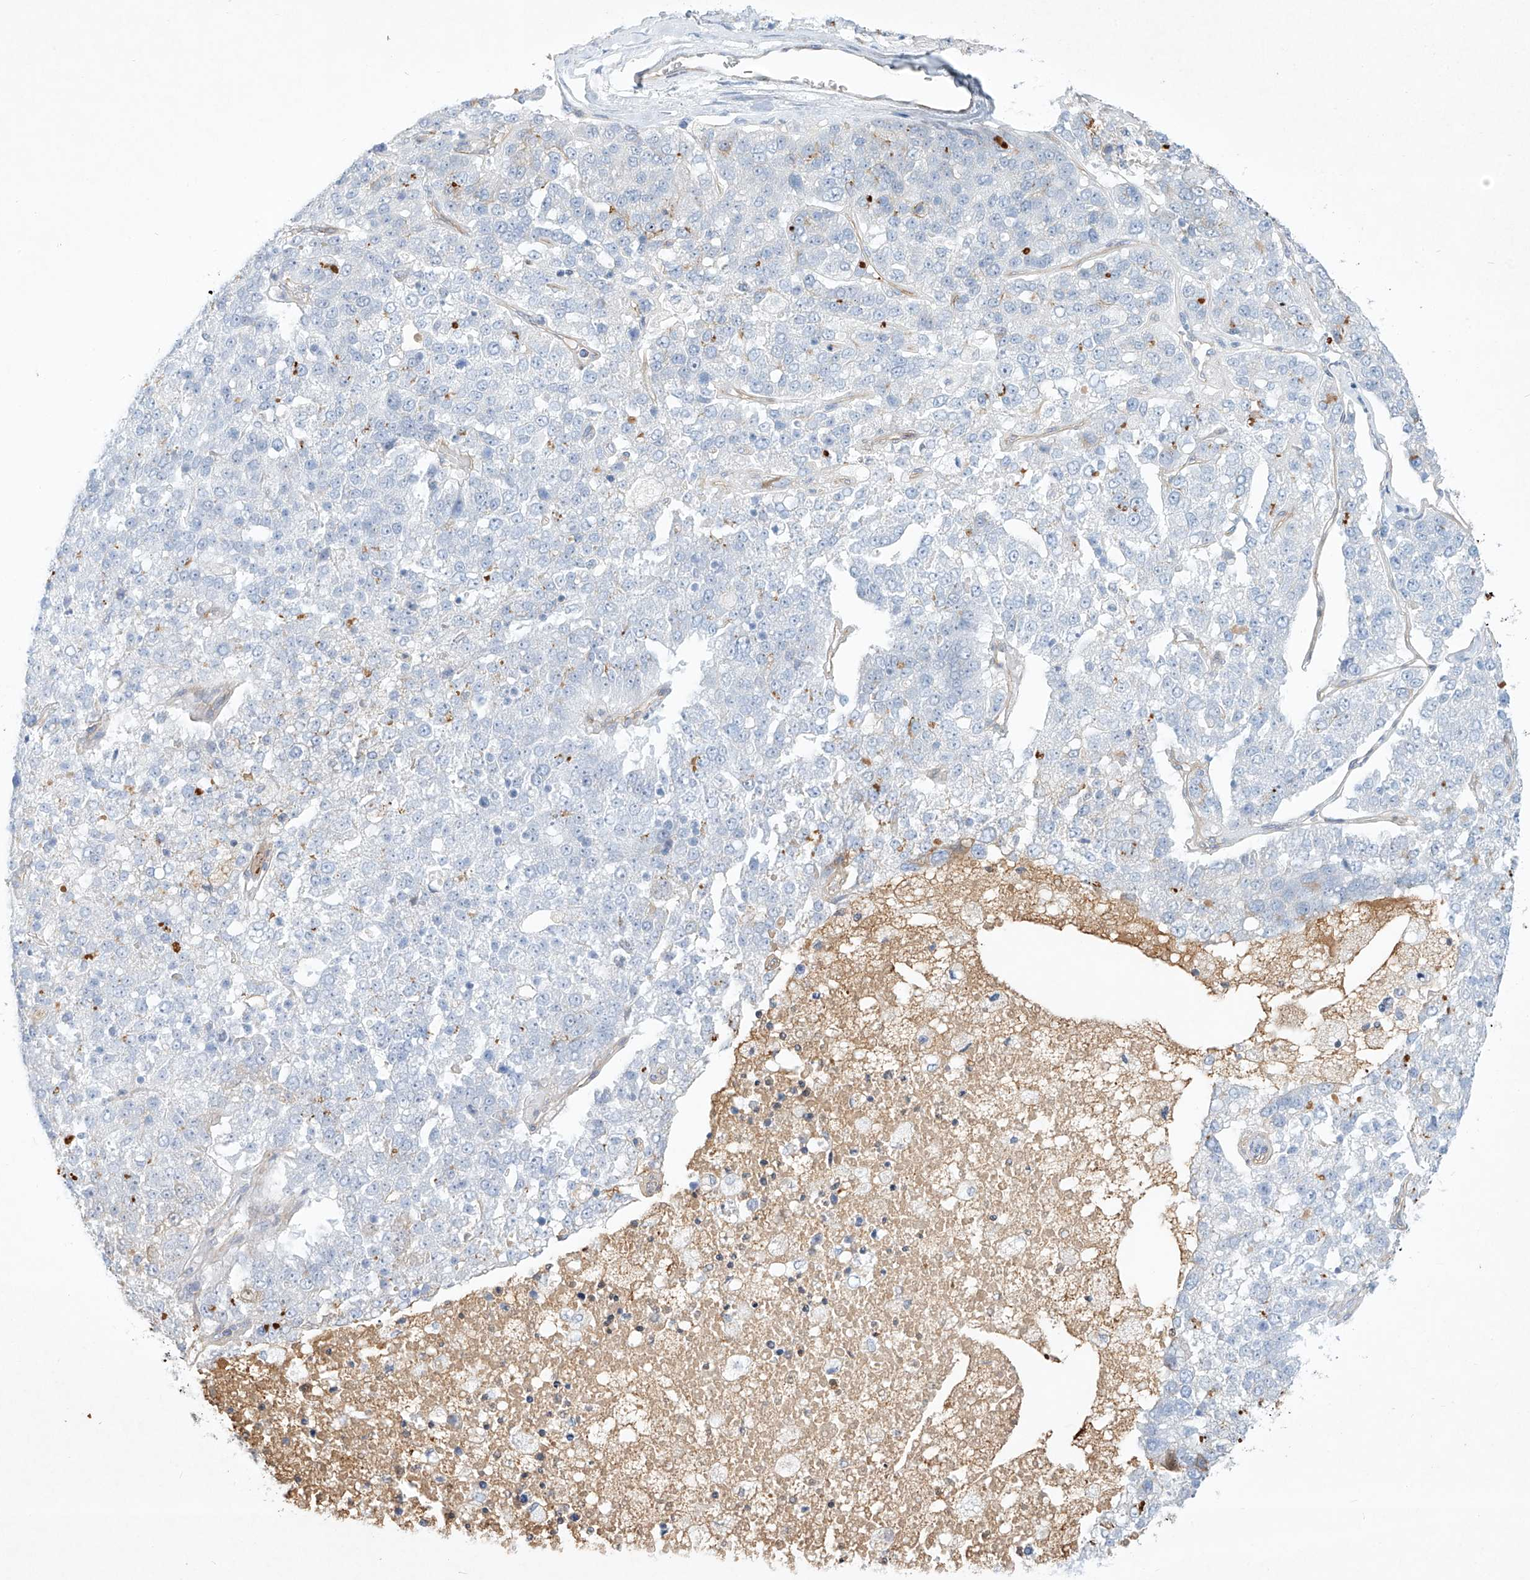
{"staining": {"intensity": "negative", "quantity": "none", "location": "none"}, "tissue": "pancreatic cancer", "cell_type": "Tumor cells", "image_type": "cancer", "snomed": [{"axis": "morphology", "description": "Adenocarcinoma, NOS"}, {"axis": "topography", "description": "Pancreas"}], "caption": "An image of human pancreatic adenocarcinoma is negative for staining in tumor cells.", "gene": "REEP2", "patient": {"sex": "female", "age": 61}}